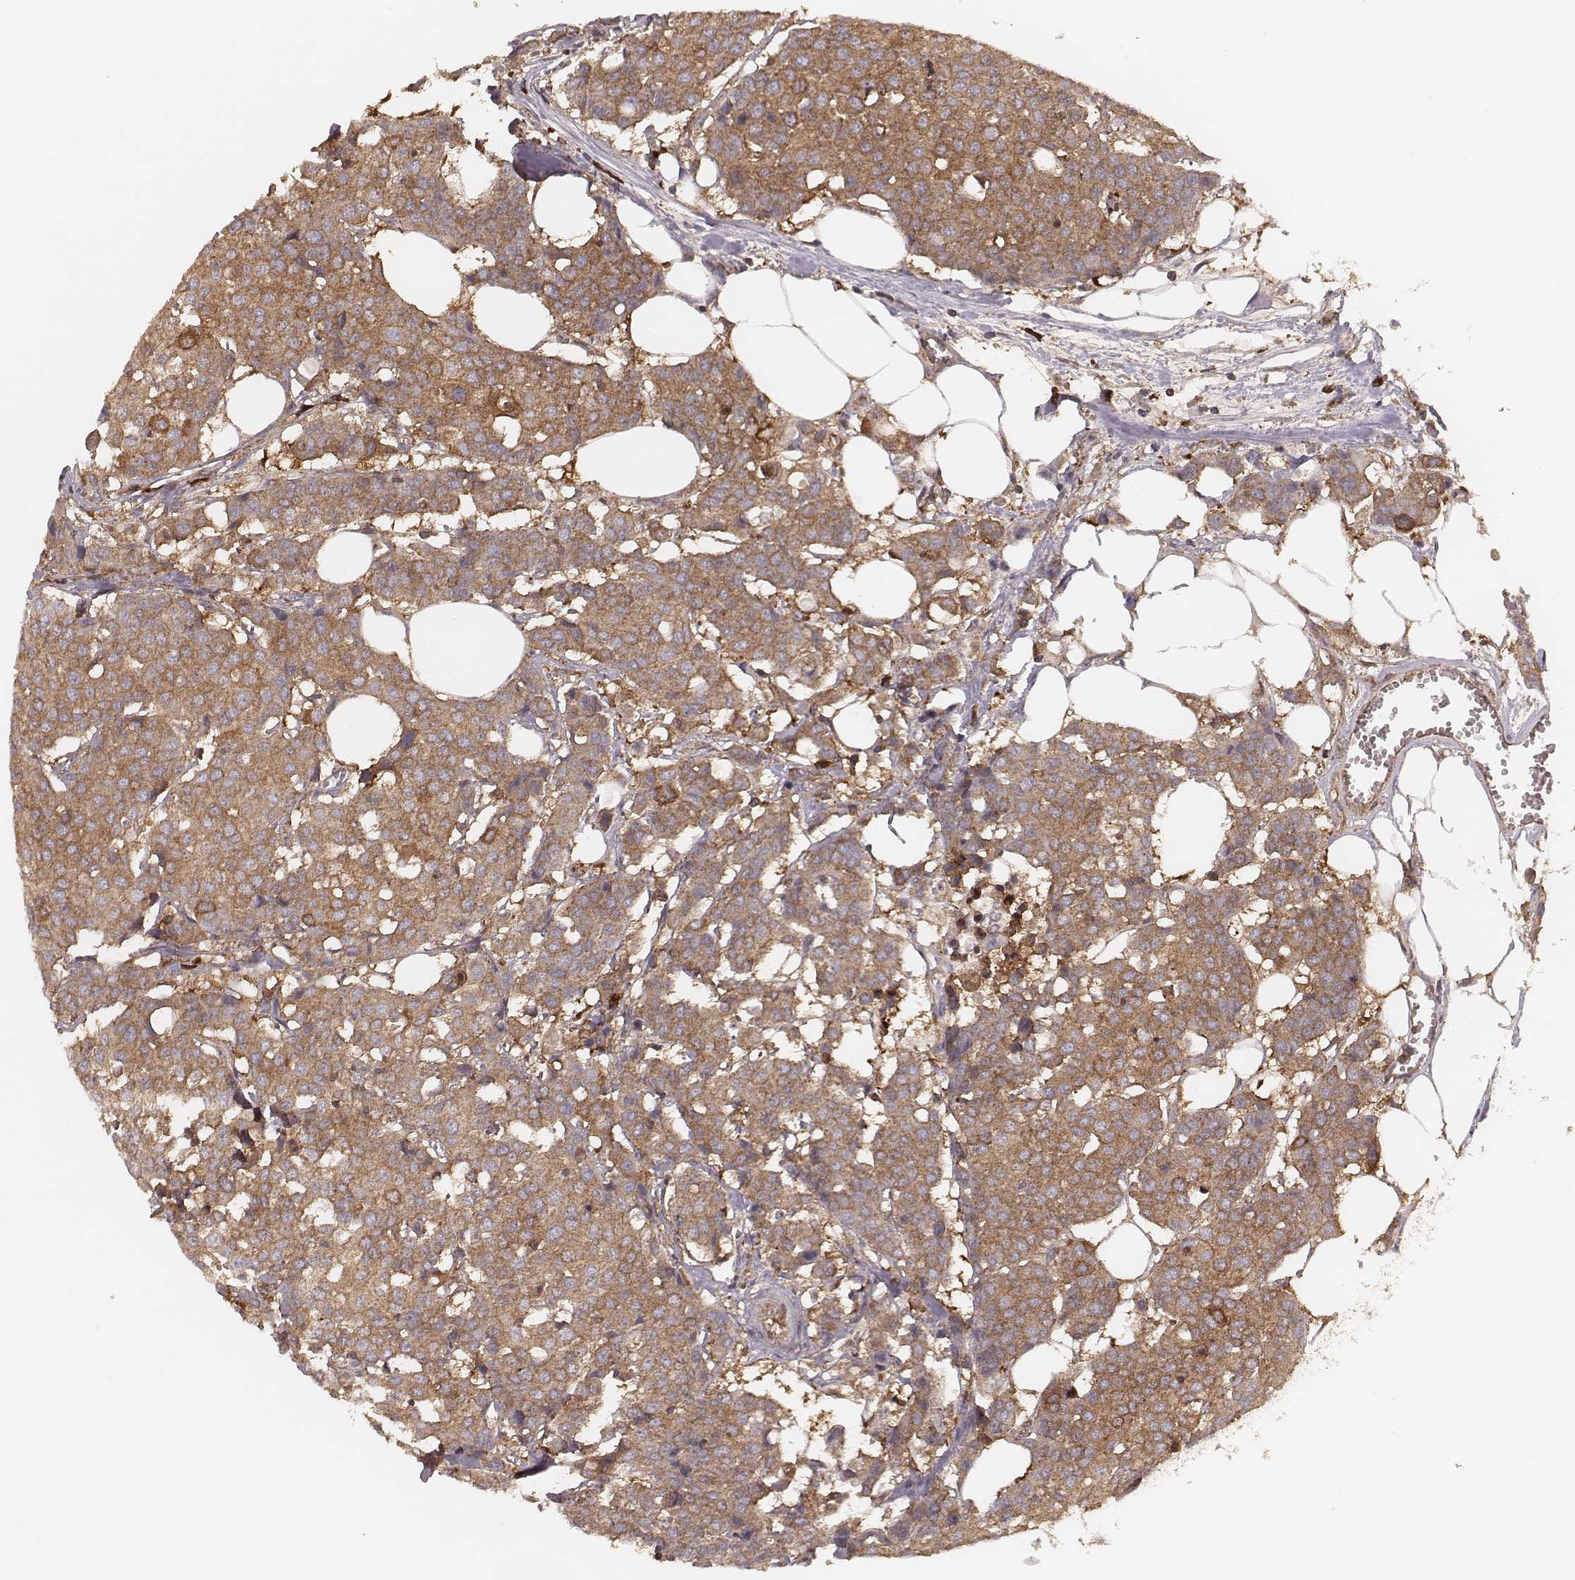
{"staining": {"intensity": "moderate", "quantity": ">75%", "location": "cytoplasmic/membranous"}, "tissue": "carcinoid", "cell_type": "Tumor cells", "image_type": "cancer", "snomed": [{"axis": "morphology", "description": "Carcinoid, malignant, NOS"}, {"axis": "topography", "description": "Colon"}], "caption": "Carcinoid (malignant) tissue exhibits moderate cytoplasmic/membranous positivity in about >75% of tumor cells, visualized by immunohistochemistry.", "gene": "CARS1", "patient": {"sex": "male", "age": 81}}